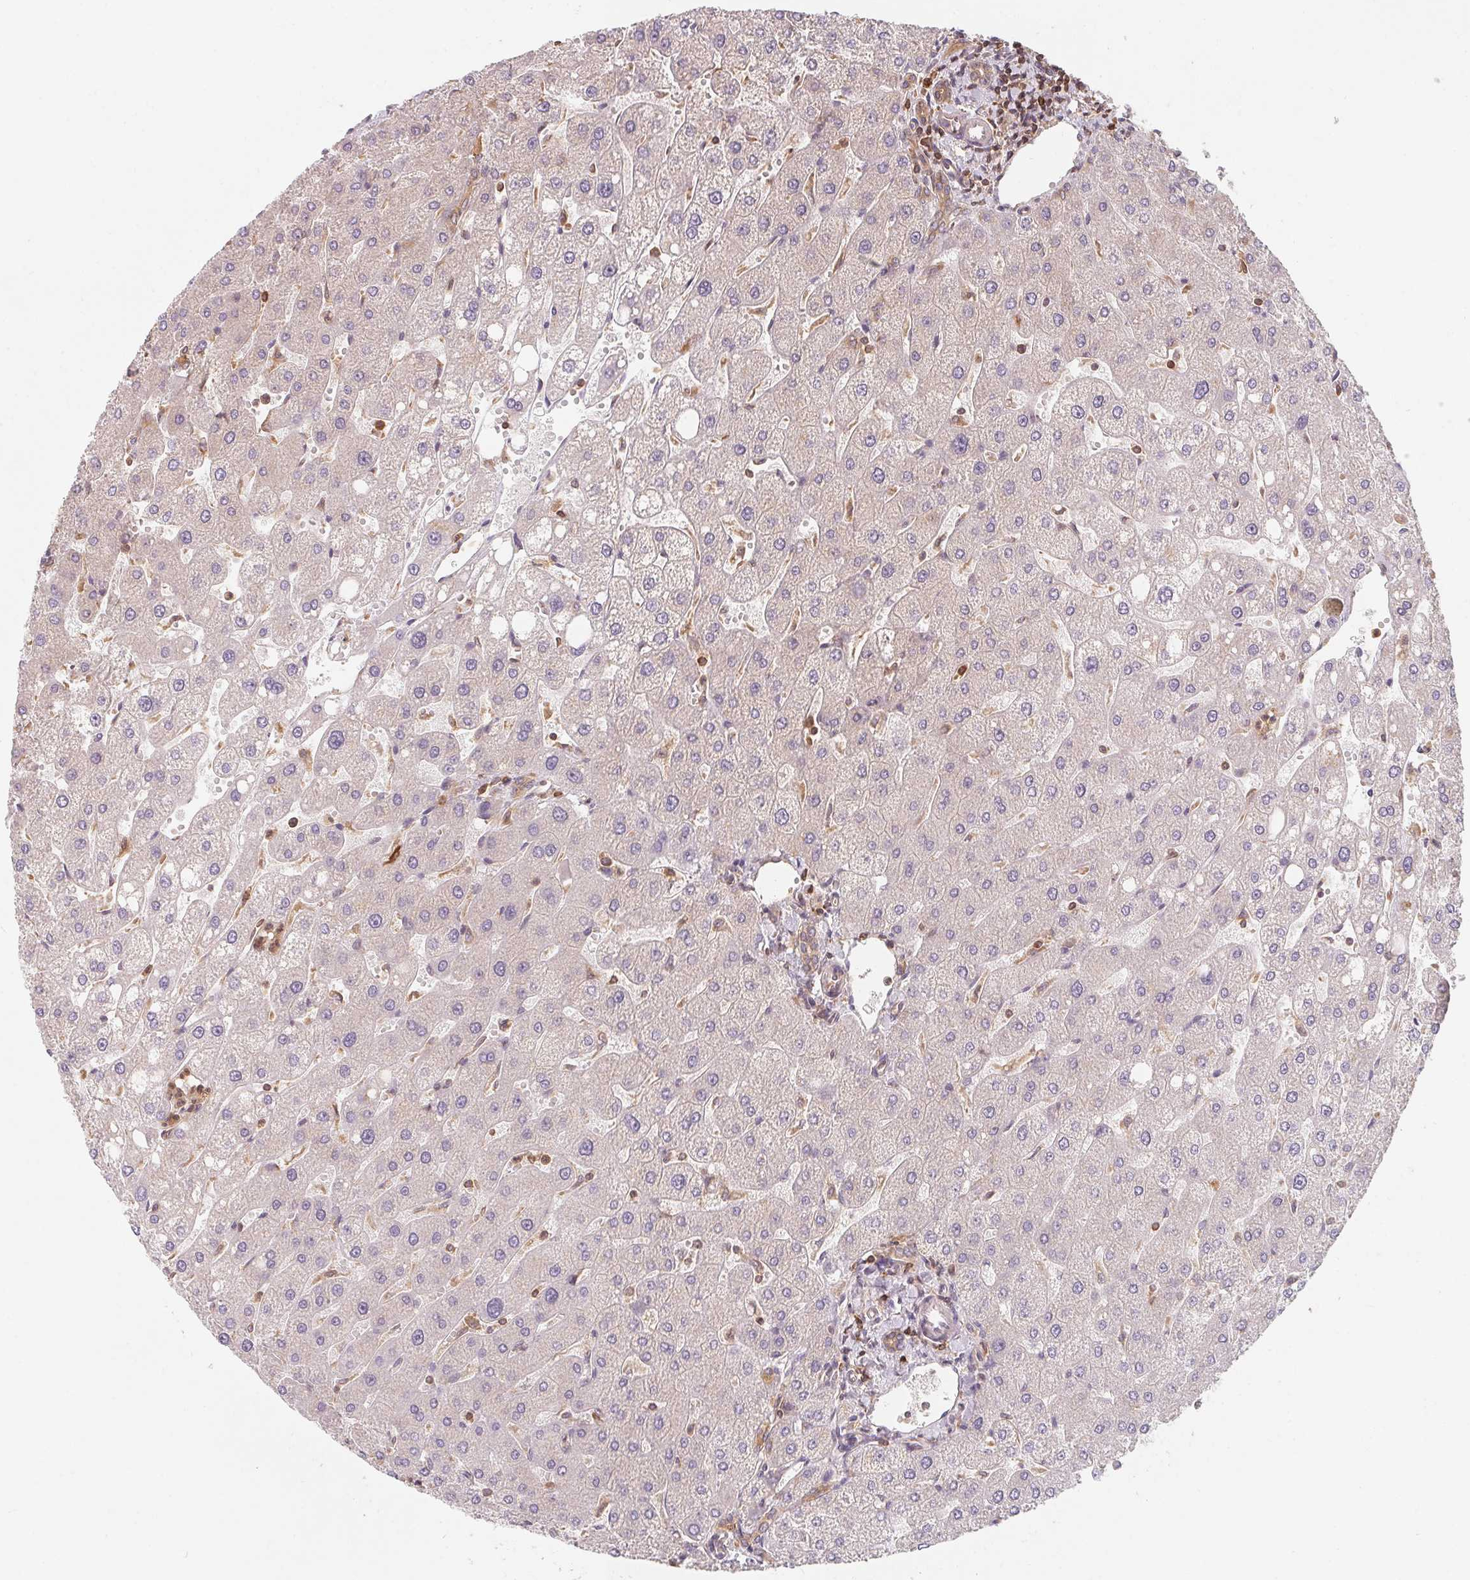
{"staining": {"intensity": "weak", "quantity": "25%-75%", "location": "cytoplasmic/membranous"}, "tissue": "liver", "cell_type": "Cholangiocytes", "image_type": "normal", "snomed": [{"axis": "morphology", "description": "Normal tissue, NOS"}, {"axis": "topography", "description": "Liver"}], "caption": "Normal liver exhibits weak cytoplasmic/membranous expression in about 25%-75% of cholangiocytes (Brightfield microscopy of DAB IHC at high magnification)..", "gene": "ANKRD13A", "patient": {"sex": "male", "age": 67}}